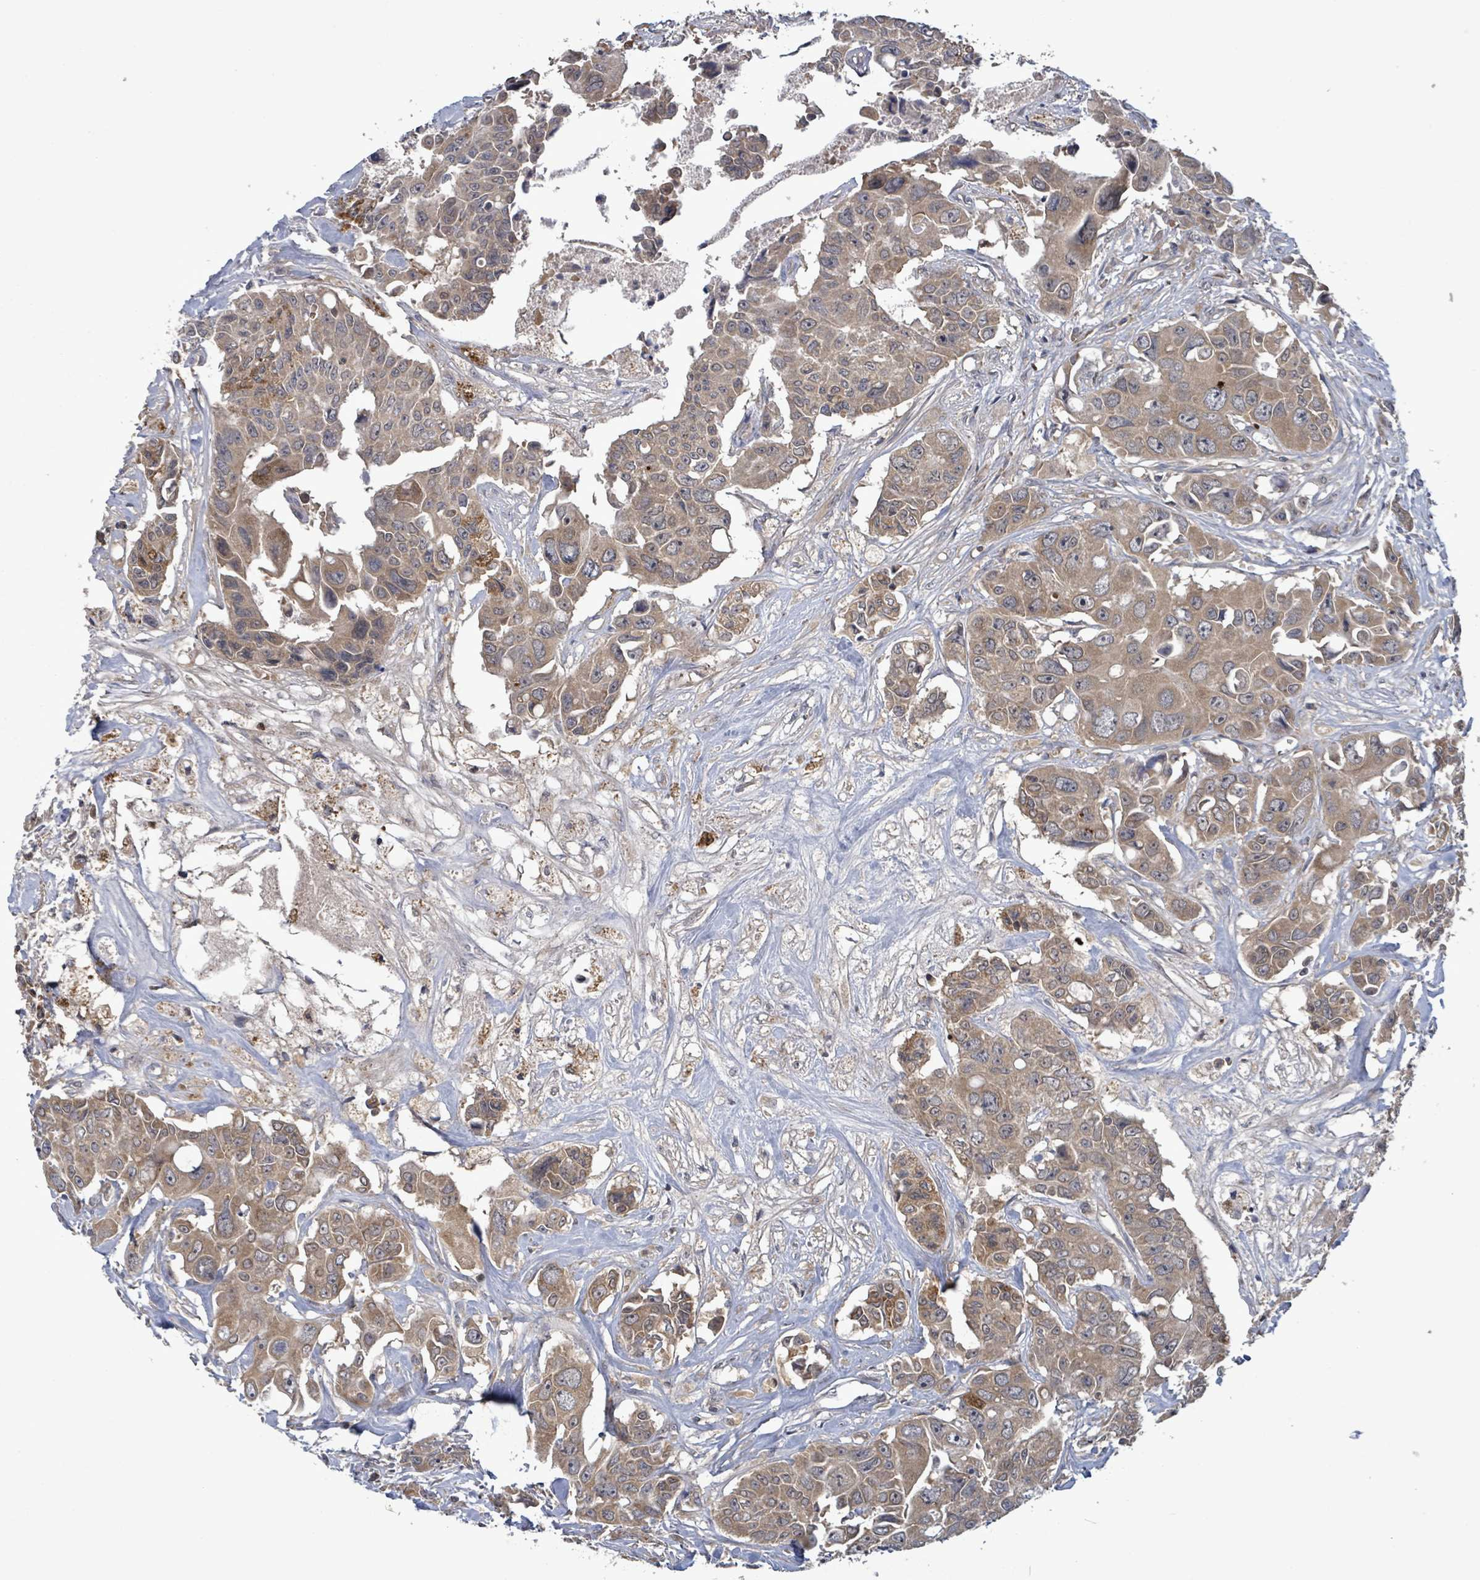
{"staining": {"intensity": "weak", "quantity": ">75%", "location": "cytoplasmic/membranous"}, "tissue": "colorectal cancer", "cell_type": "Tumor cells", "image_type": "cancer", "snomed": [{"axis": "morphology", "description": "Adenocarcinoma, NOS"}, {"axis": "topography", "description": "Rectum"}], "caption": "A micrograph showing weak cytoplasmic/membranous expression in approximately >75% of tumor cells in colorectal cancer (adenocarcinoma), as visualized by brown immunohistochemical staining.", "gene": "SERPINE3", "patient": {"sex": "male", "age": 87}}